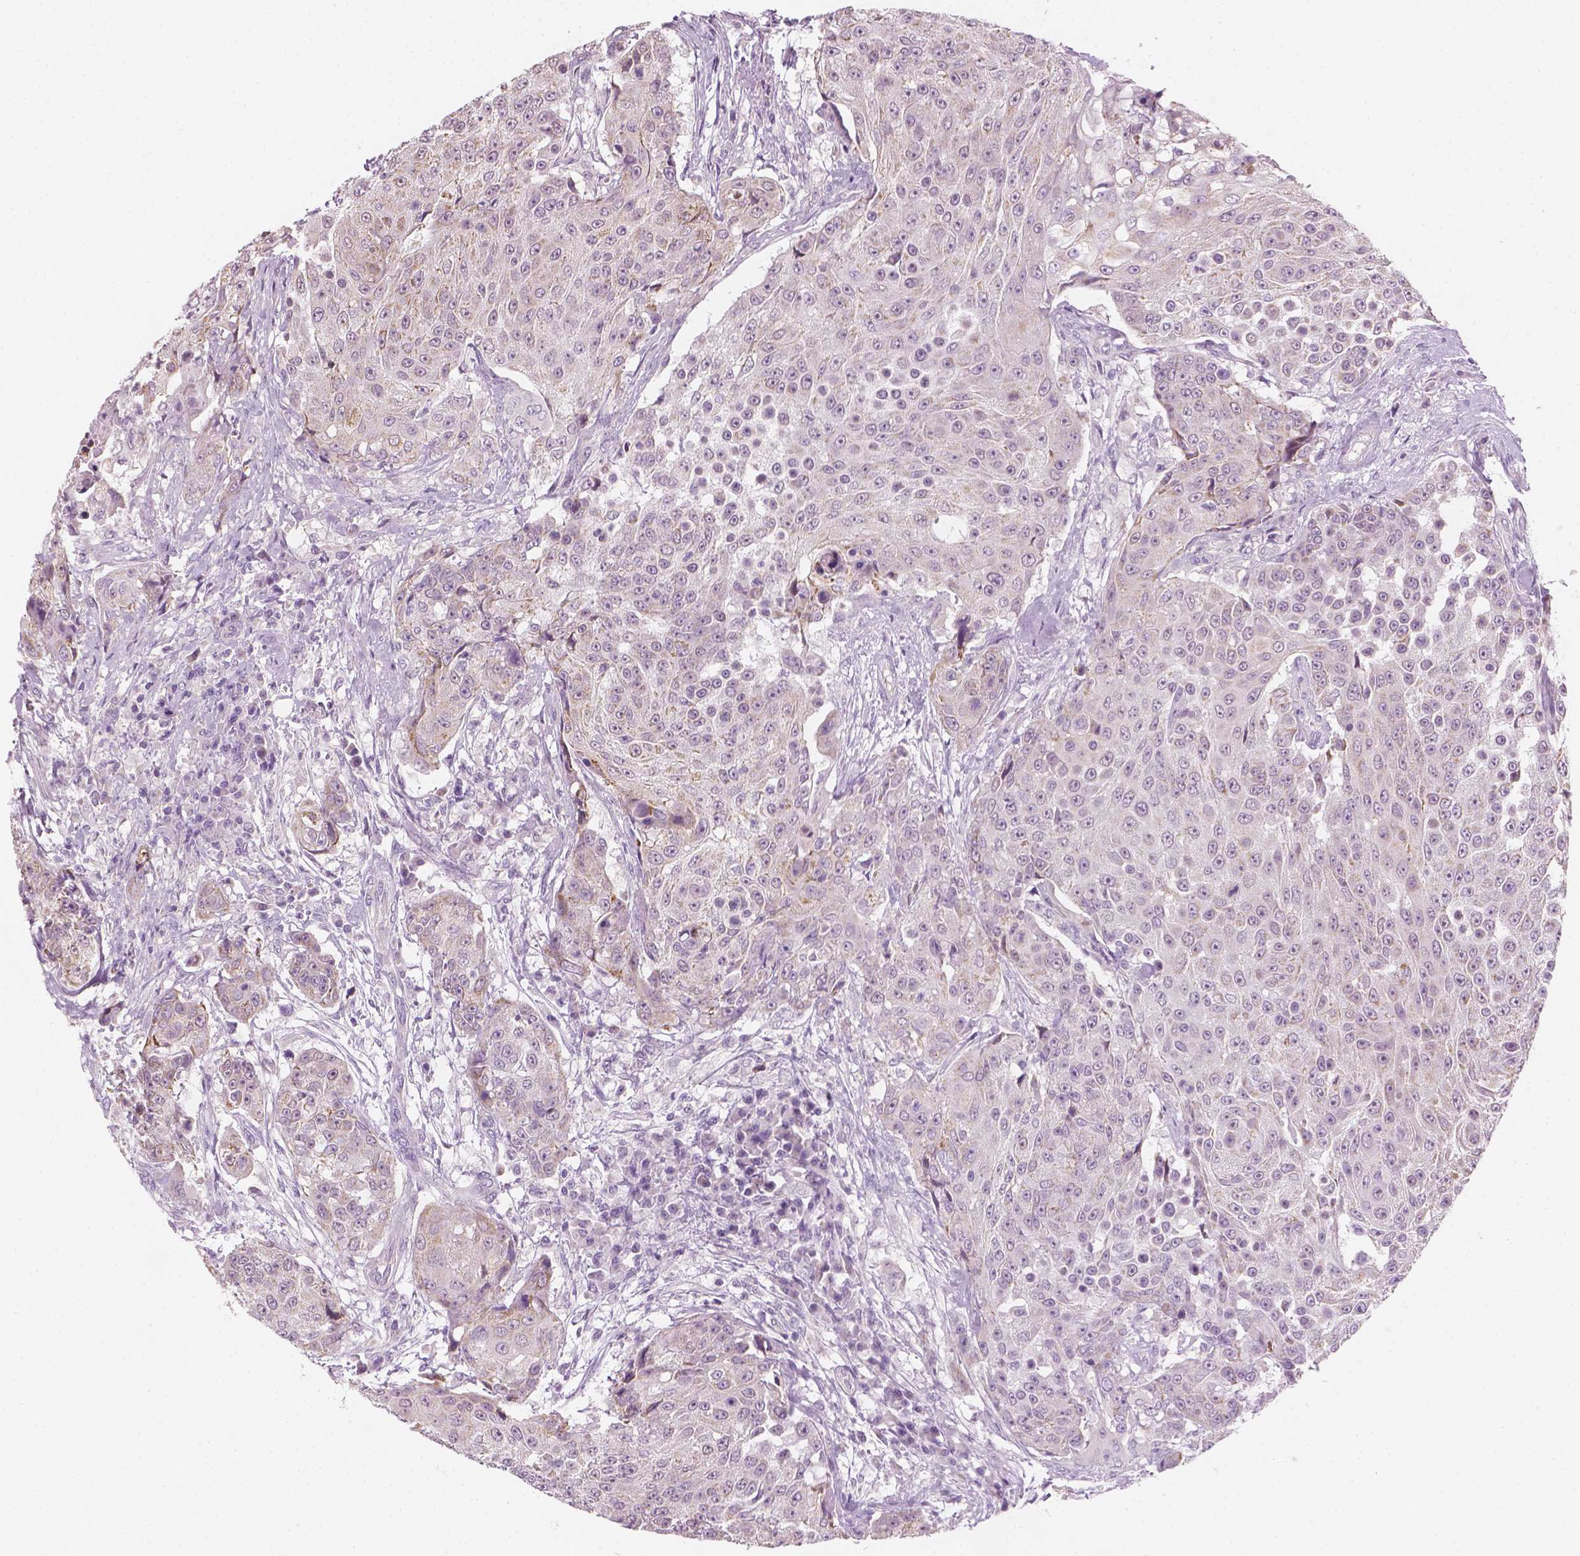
{"staining": {"intensity": "negative", "quantity": "none", "location": "none"}, "tissue": "urothelial cancer", "cell_type": "Tumor cells", "image_type": "cancer", "snomed": [{"axis": "morphology", "description": "Urothelial carcinoma, High grade"}, {"axis": "topography", "description": "Urinary bladder"}], "caption": "Immunohistochemistry image of human urothelial cancer stained for a protein (brown), which shows no expression in tumor cells.", "gene": "CFAP126", "patient": {"sex": "female", "age": 63}}